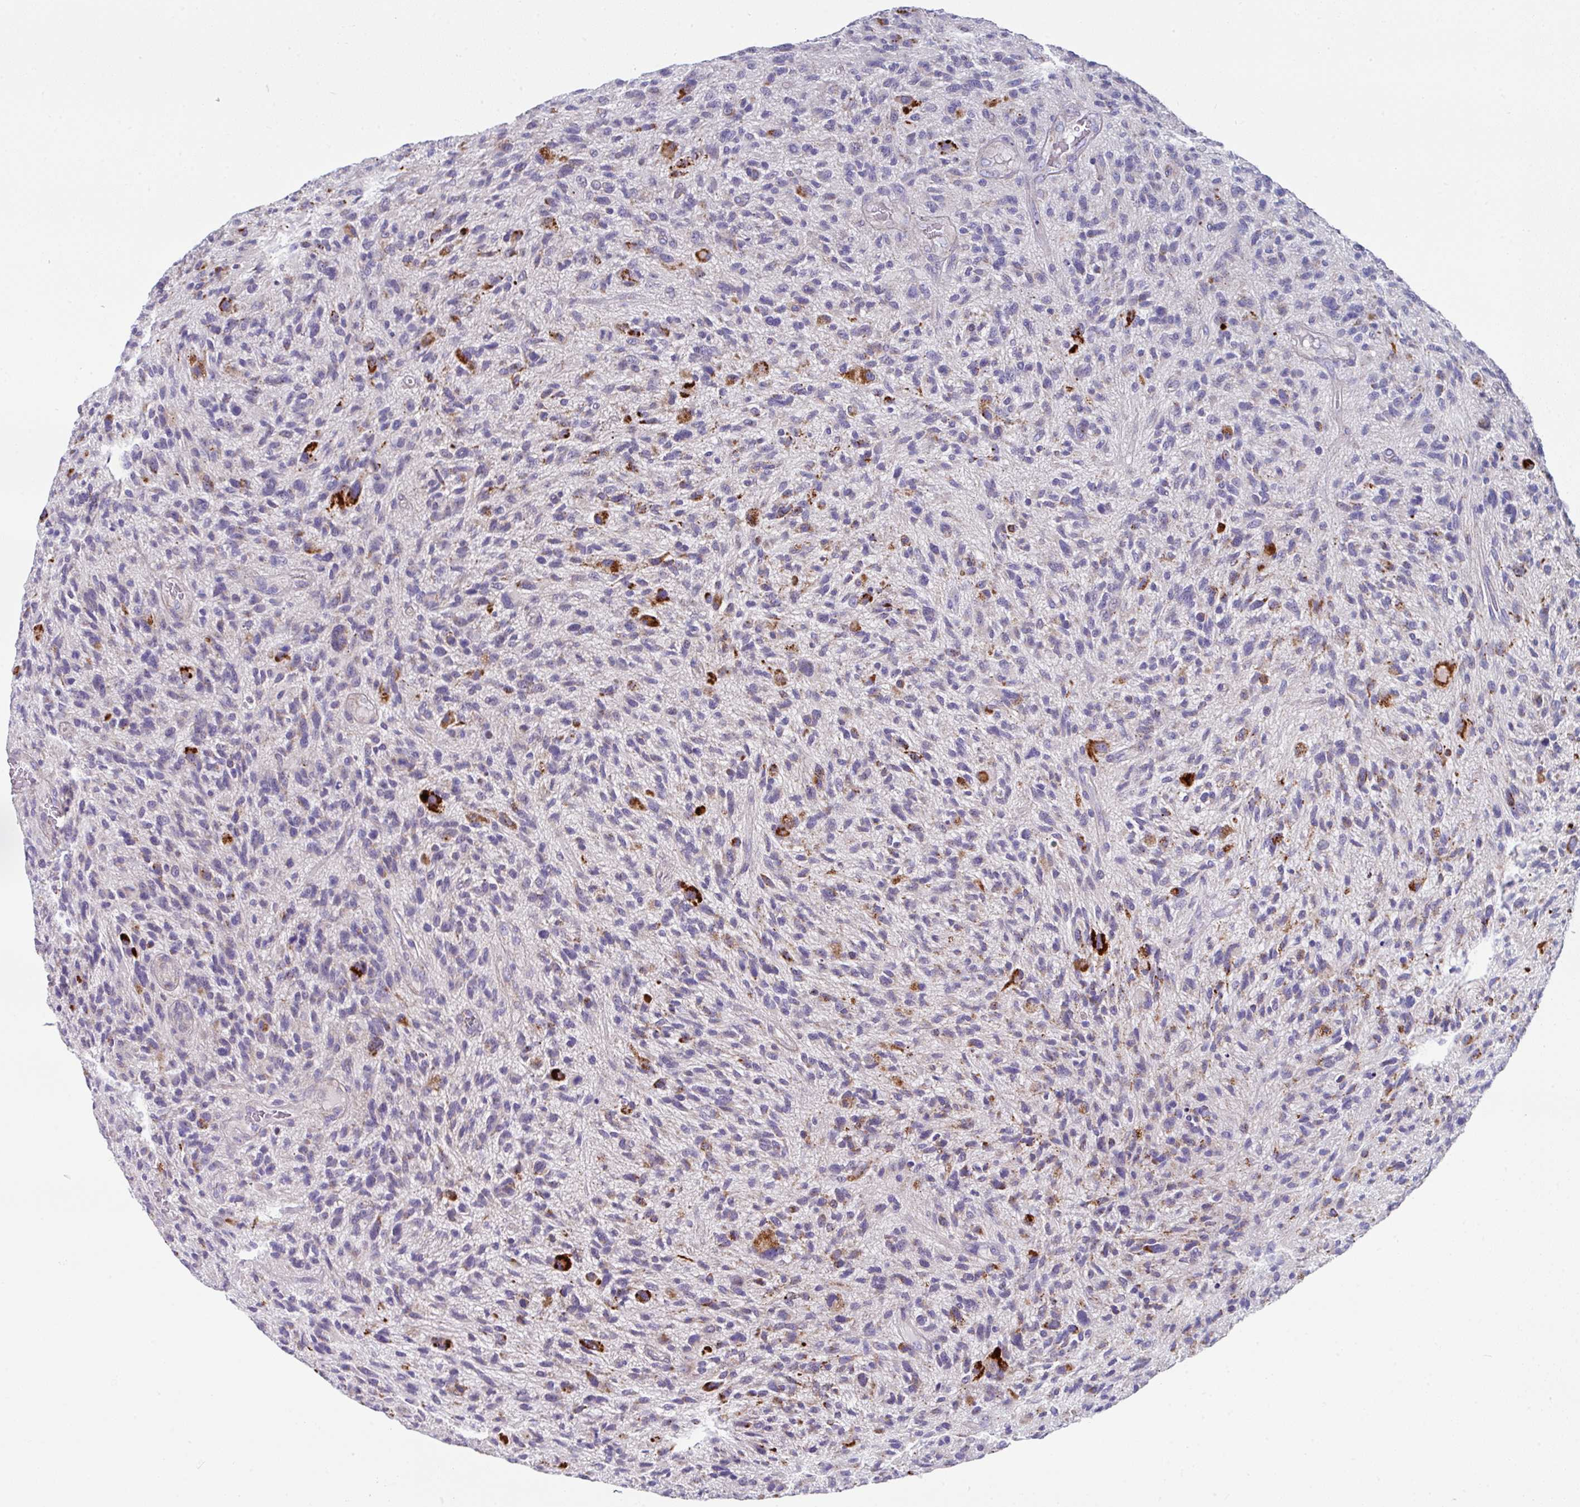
{"staining": {"intensity": "moderate", "quantity": "<25%", "location": "cytoplasmic/membranous"}, "tissue": "glioma", "cell_type": "Tumor cells", "image_type": "cancer", "snomed": [{"axis": "morphology", "description": "Glioma, malignant, High grade"}, {"axis": "topography", "description": "Brain"}], "caption": "Brown immunohistochemical staining in human malignant glioma (high-grade) demonstrates moderate cytoplasmic/membranous expression in about <25% of tumor cells. The protein of interest is stained brown, and the nuclei are stained in blue (DAB IHC with brightfield microscopy, high magnification).", "gene": "CLDN1", "patient": {"sex": "male", "age": 47}}